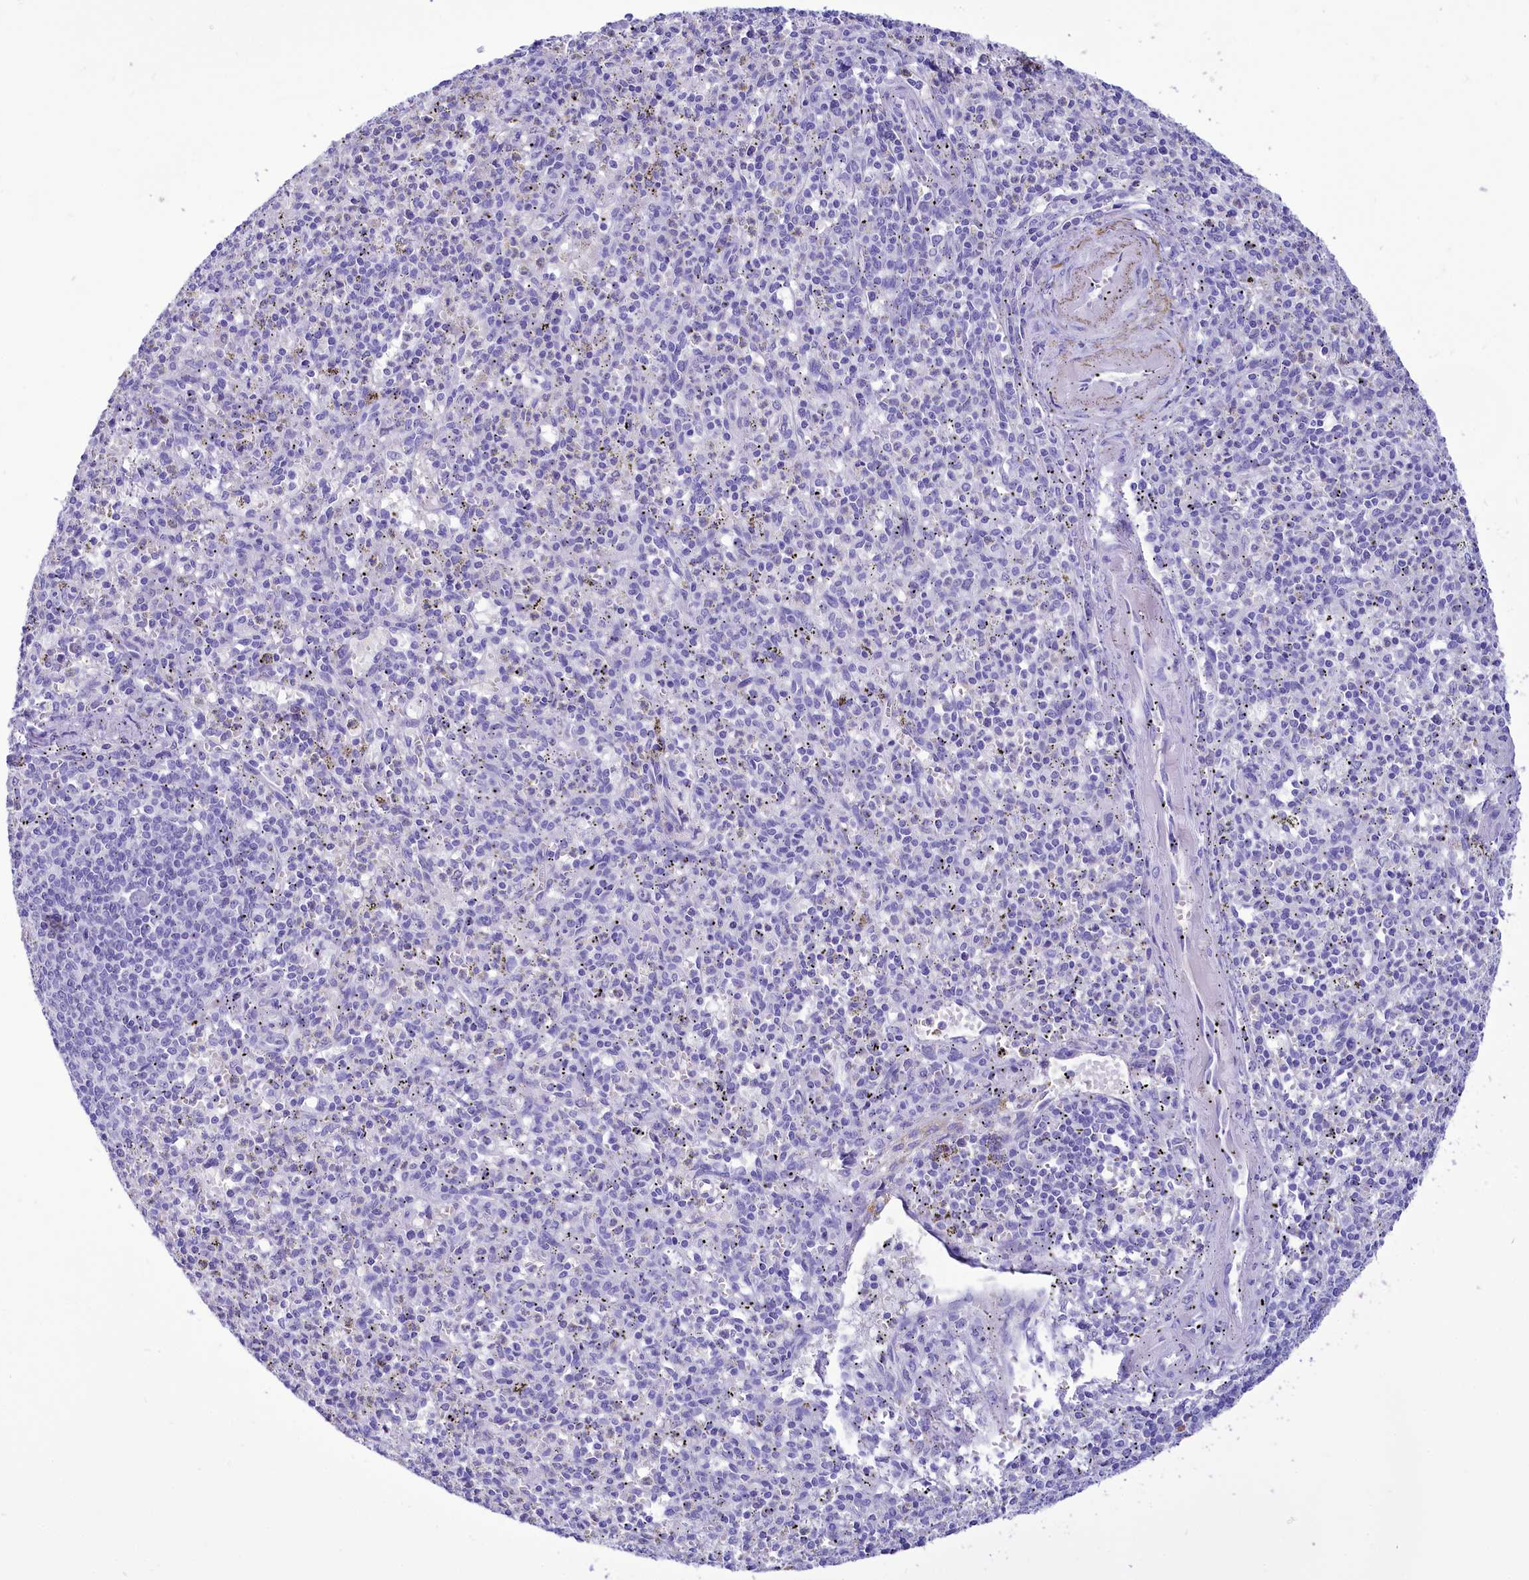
{"staining": {"intensity": "negative", "quantity": "none", "location": "none"}, "tissue": "spleen", "cell_type": "Cells in red pulp", "image_type": "normal", "snomed": [{"axis": "morphology", "description": "Normal tissue, NOS"}, {"axis": "topography", "description": "Spleen"}], "caption": "High magnification brightfield microscopy of normal spleen stained with DAB (3,3'-diaminobenzidine) (brown) and counterstained with hematoxylin (blue): cells in red pulp show no significant positivity. (DAB IHC, high magnification).", "gene": "TTC36", "patient": {"sex": "male", "age": 72}}